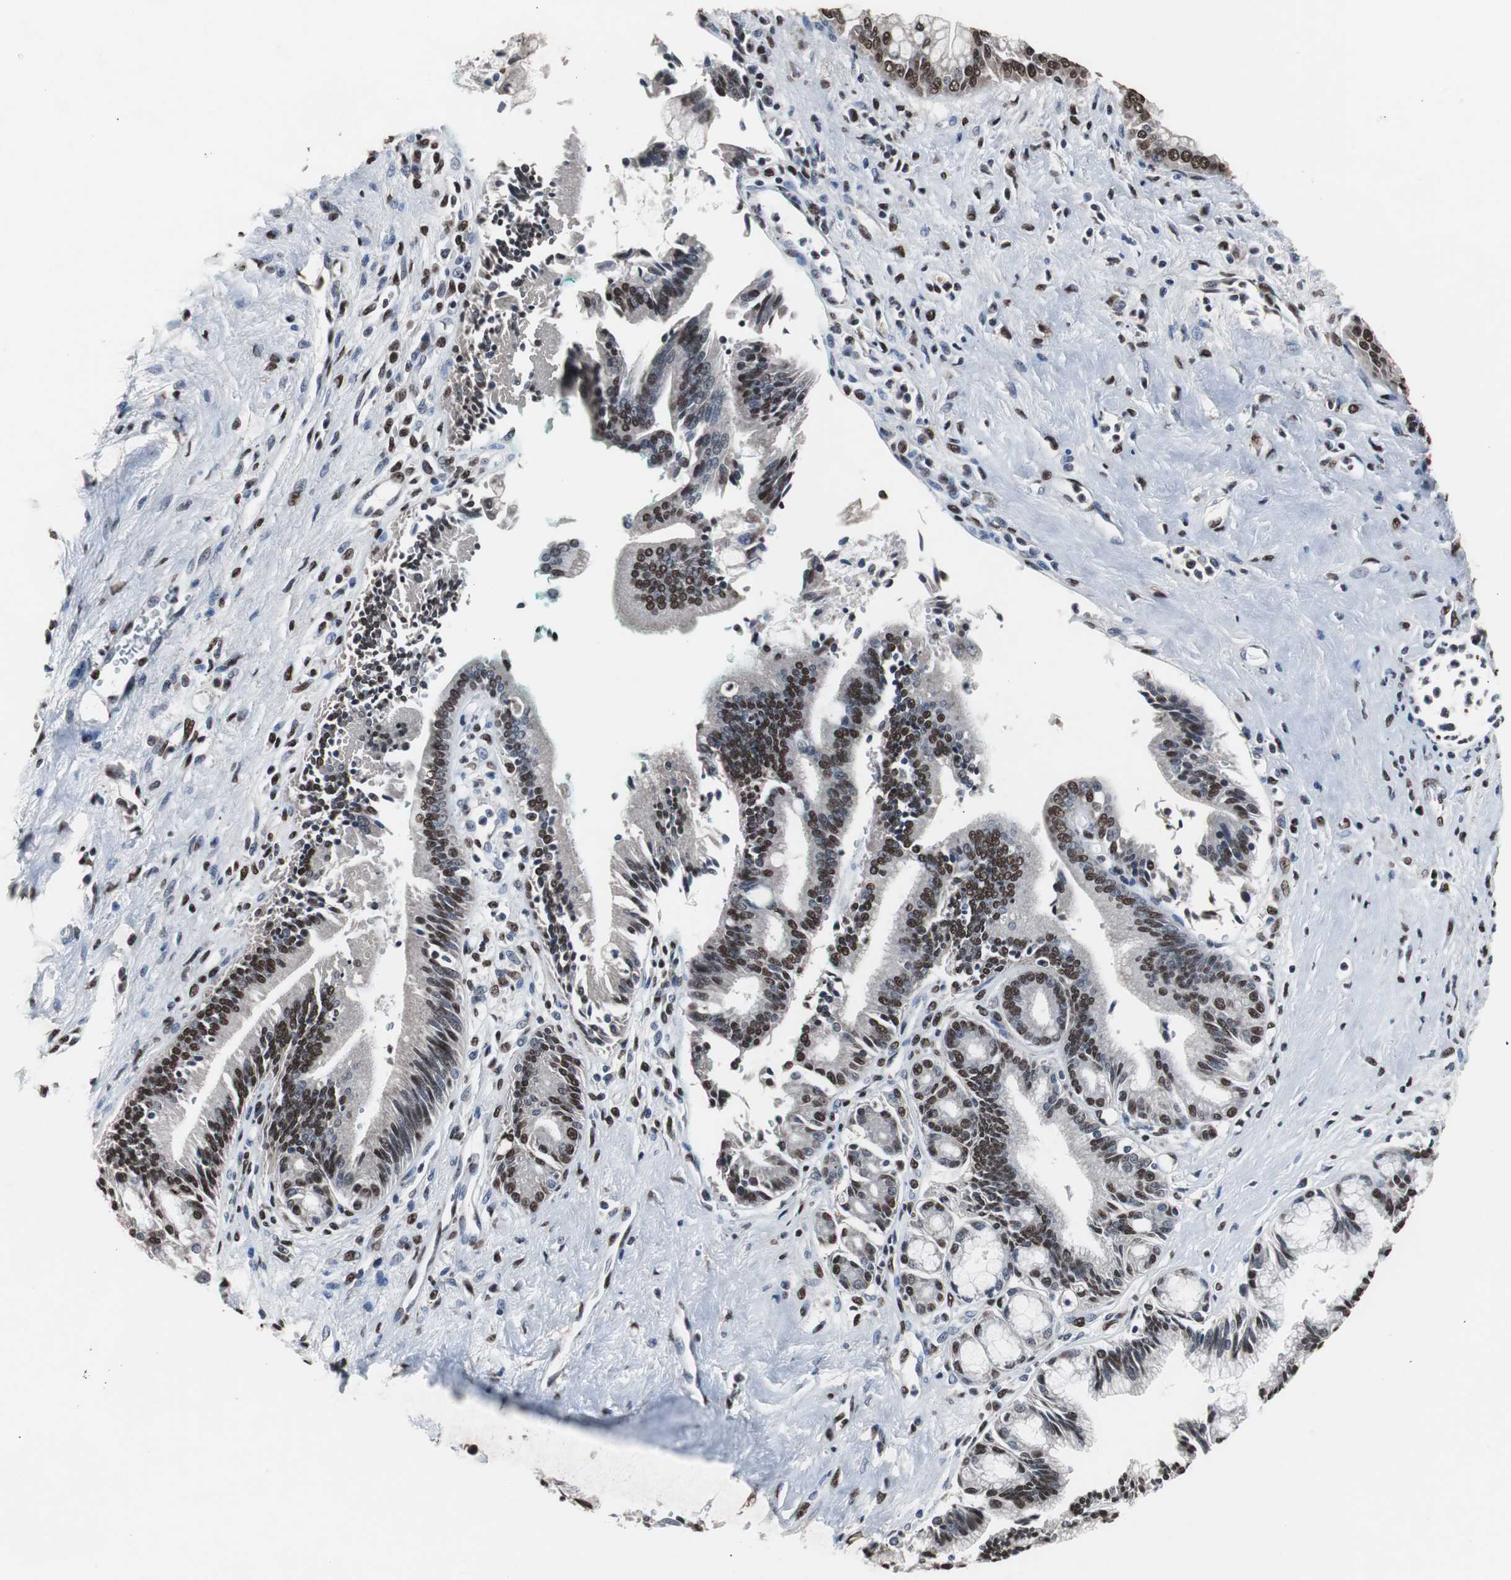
{"staining": {"intensity": "moderate", "quantity": ">75%", "location": "nuclear"}, "tissue": "pancreatic cancer", "cell_type": "Tumor cells", "image_type": "cancer", "snomed": [{"axis": "morphology", "description": "Adenocarcinoma, NOS"}, {"axis": "topography", "description": "Pancreas"}], "caption": "Immunohistochemical staining of pancreatic cancer (adenocarcinoma) exhibits medium levels of moderate nuclear expression in approximately >75% of tumor cells.", "gene": "MED27", "patient": {"sex": "male", "age": 59}}